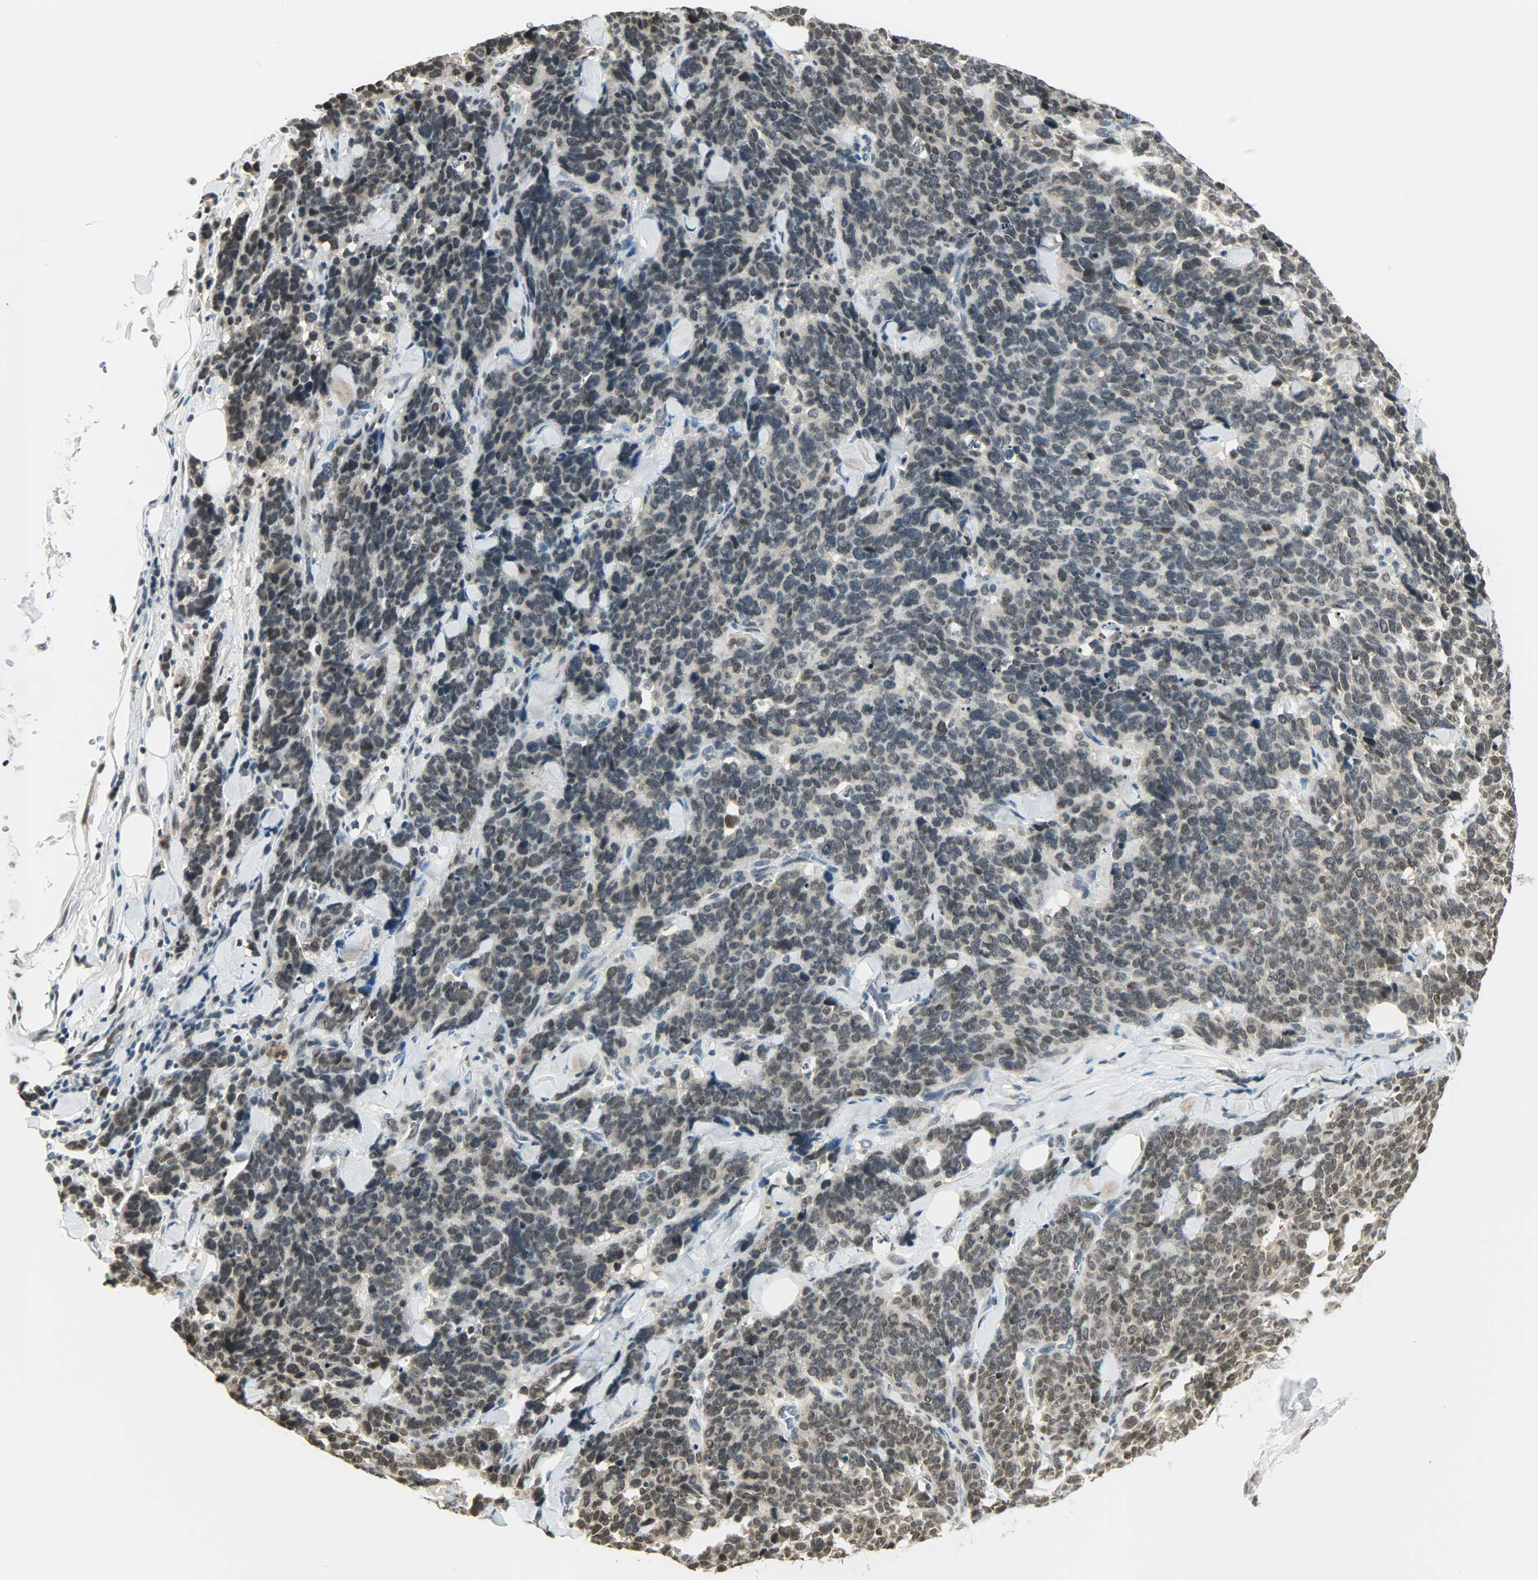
{"staining": {"intensity": "weak", "quantity": "25%-75%", "location": "nuclear"}, "tissue": "lung cancer", "cell_type": "Tumor cells", "image_type": "cancer", "snomed": [{"axis": "morphology", "description": "Neoplasm, malignant, NOS"}, {"axis": "topography", "description": "Lung"}], "caption": "A brown stain shows weak nuclear staining of a protein in human lung cancer (neoplasm (malignant)) tumor cells.", "gene": "SMARCA5", "patient": {"sex": "female", "age": 58}}